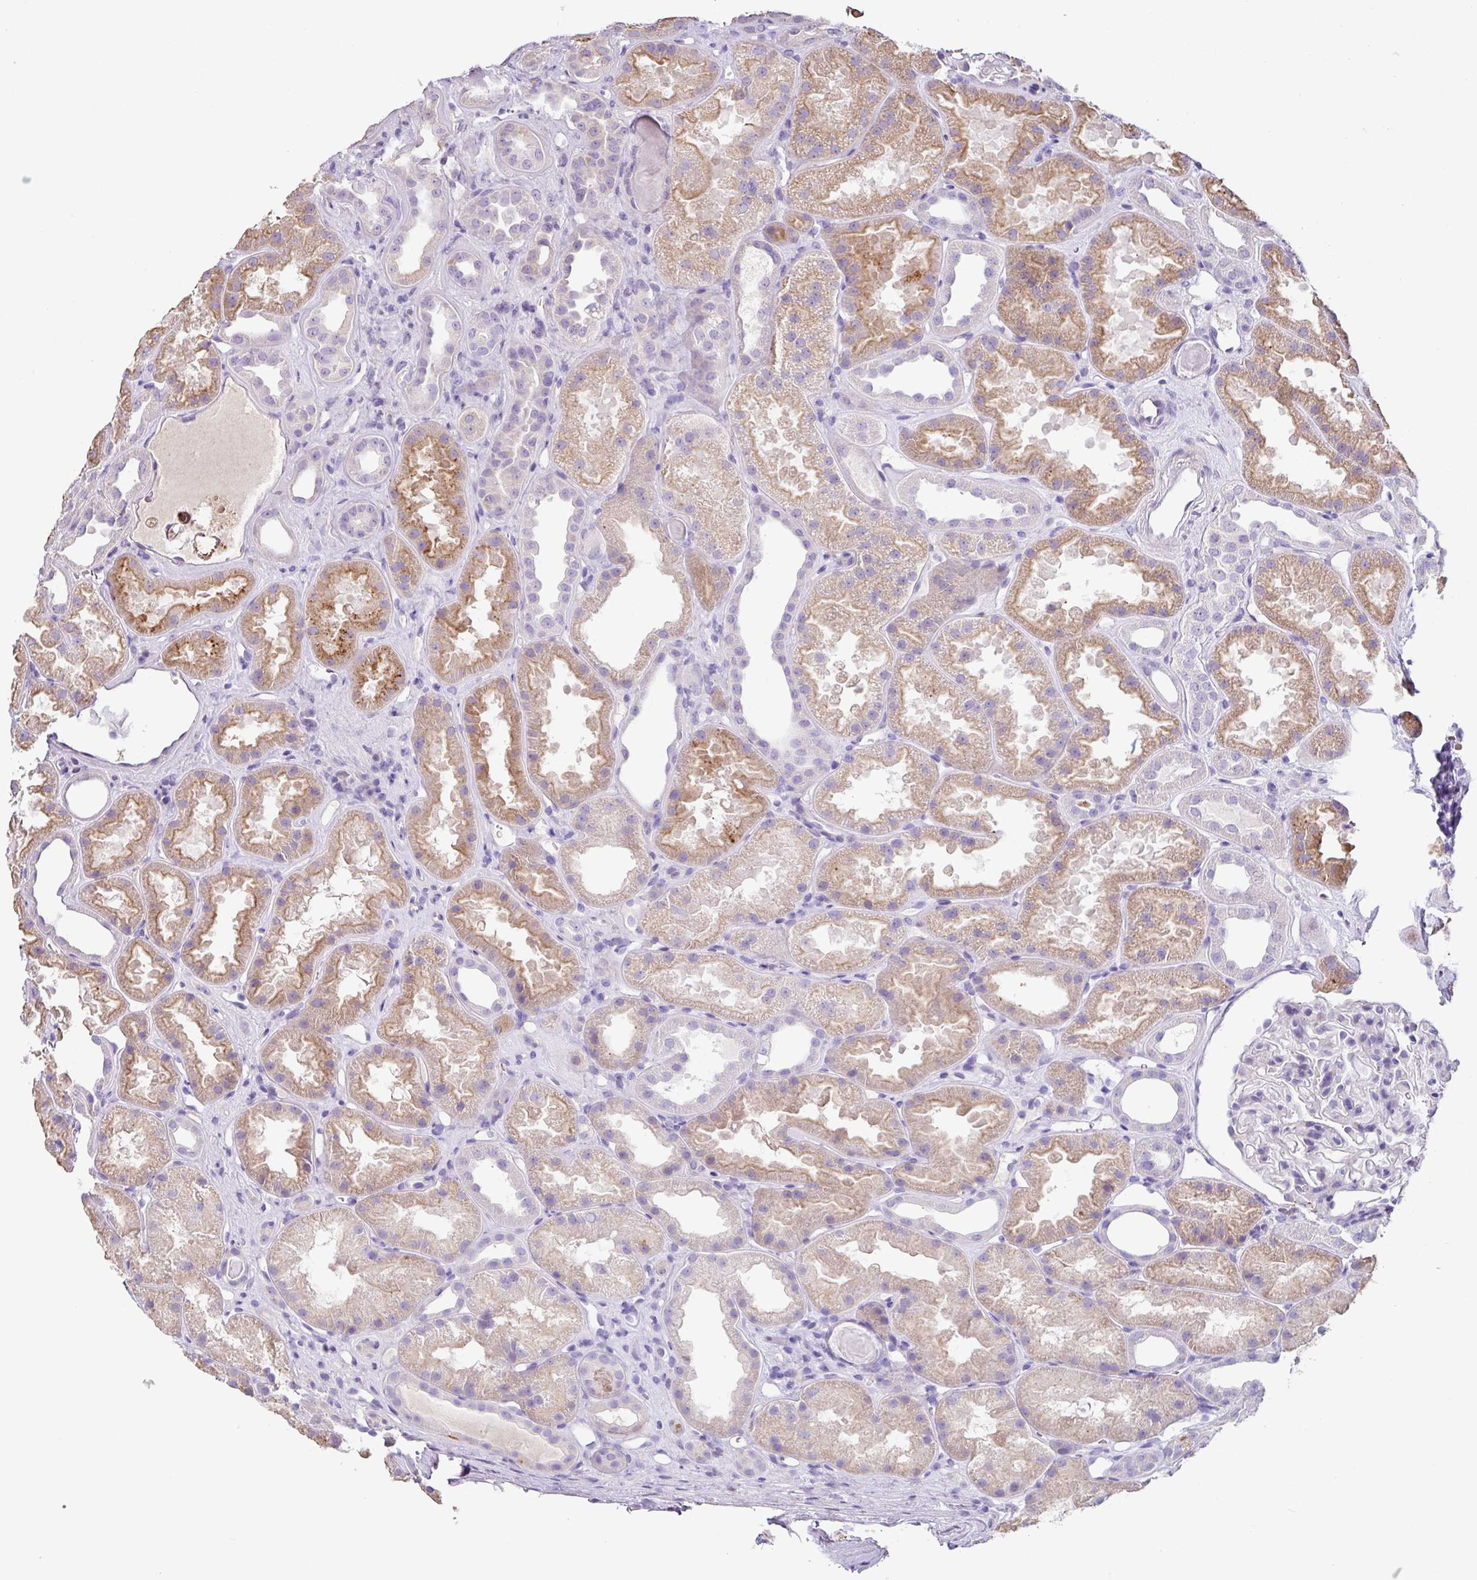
{"staining": {"intensity": "negative", "quantity": "none", "location": "none"}, "tissue": "kidney", "cell_type": "Cells in glomeruli", "image_type": "normal", "snomed": [{"axis": "morphology", "description": "Normal tissue, NOS"}, {"axis": "topography", "description": "Kidney"}], "caption": "An immunohistochemistry photomicrograph of normal kidney is shown. There is no staining in cells in glomeruli of kidney.", "gene": "ZG16", "patient": {"sex": "male", "age": 61}}